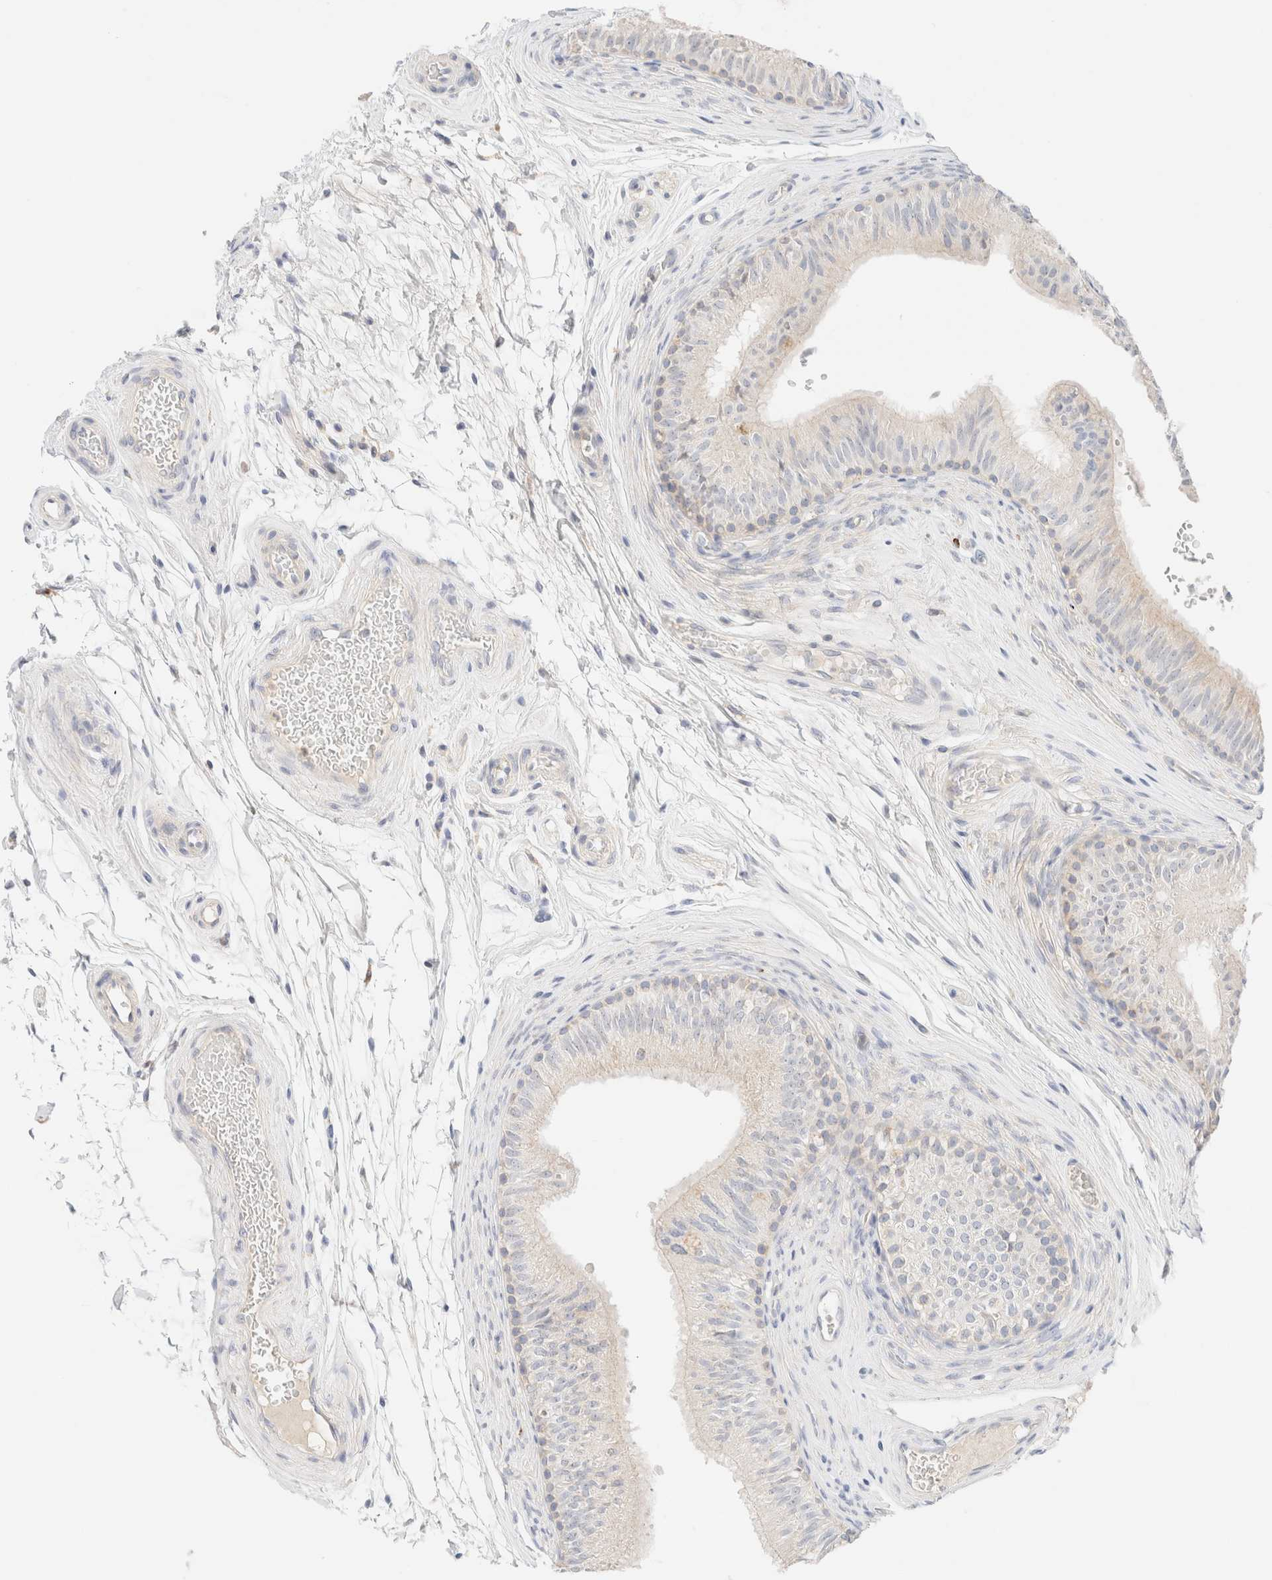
{"staining": {"intensity": "negative", "quantity": "none", "location": "none"}, "tissue": "epididymis", "cell_type": "Glandular cells", "image_type": "normal", "snomed": [{"axis": "morphology", "description": "Normal tissue, NOS"}, {"axis": "topography", "description": "Epididymis"}], "caption": "Micrograph shows no protein staining in glandular cells of unremarkable epididymis.", "gene": "SARM1", "patient": {"sex": "male", "age": 36}}